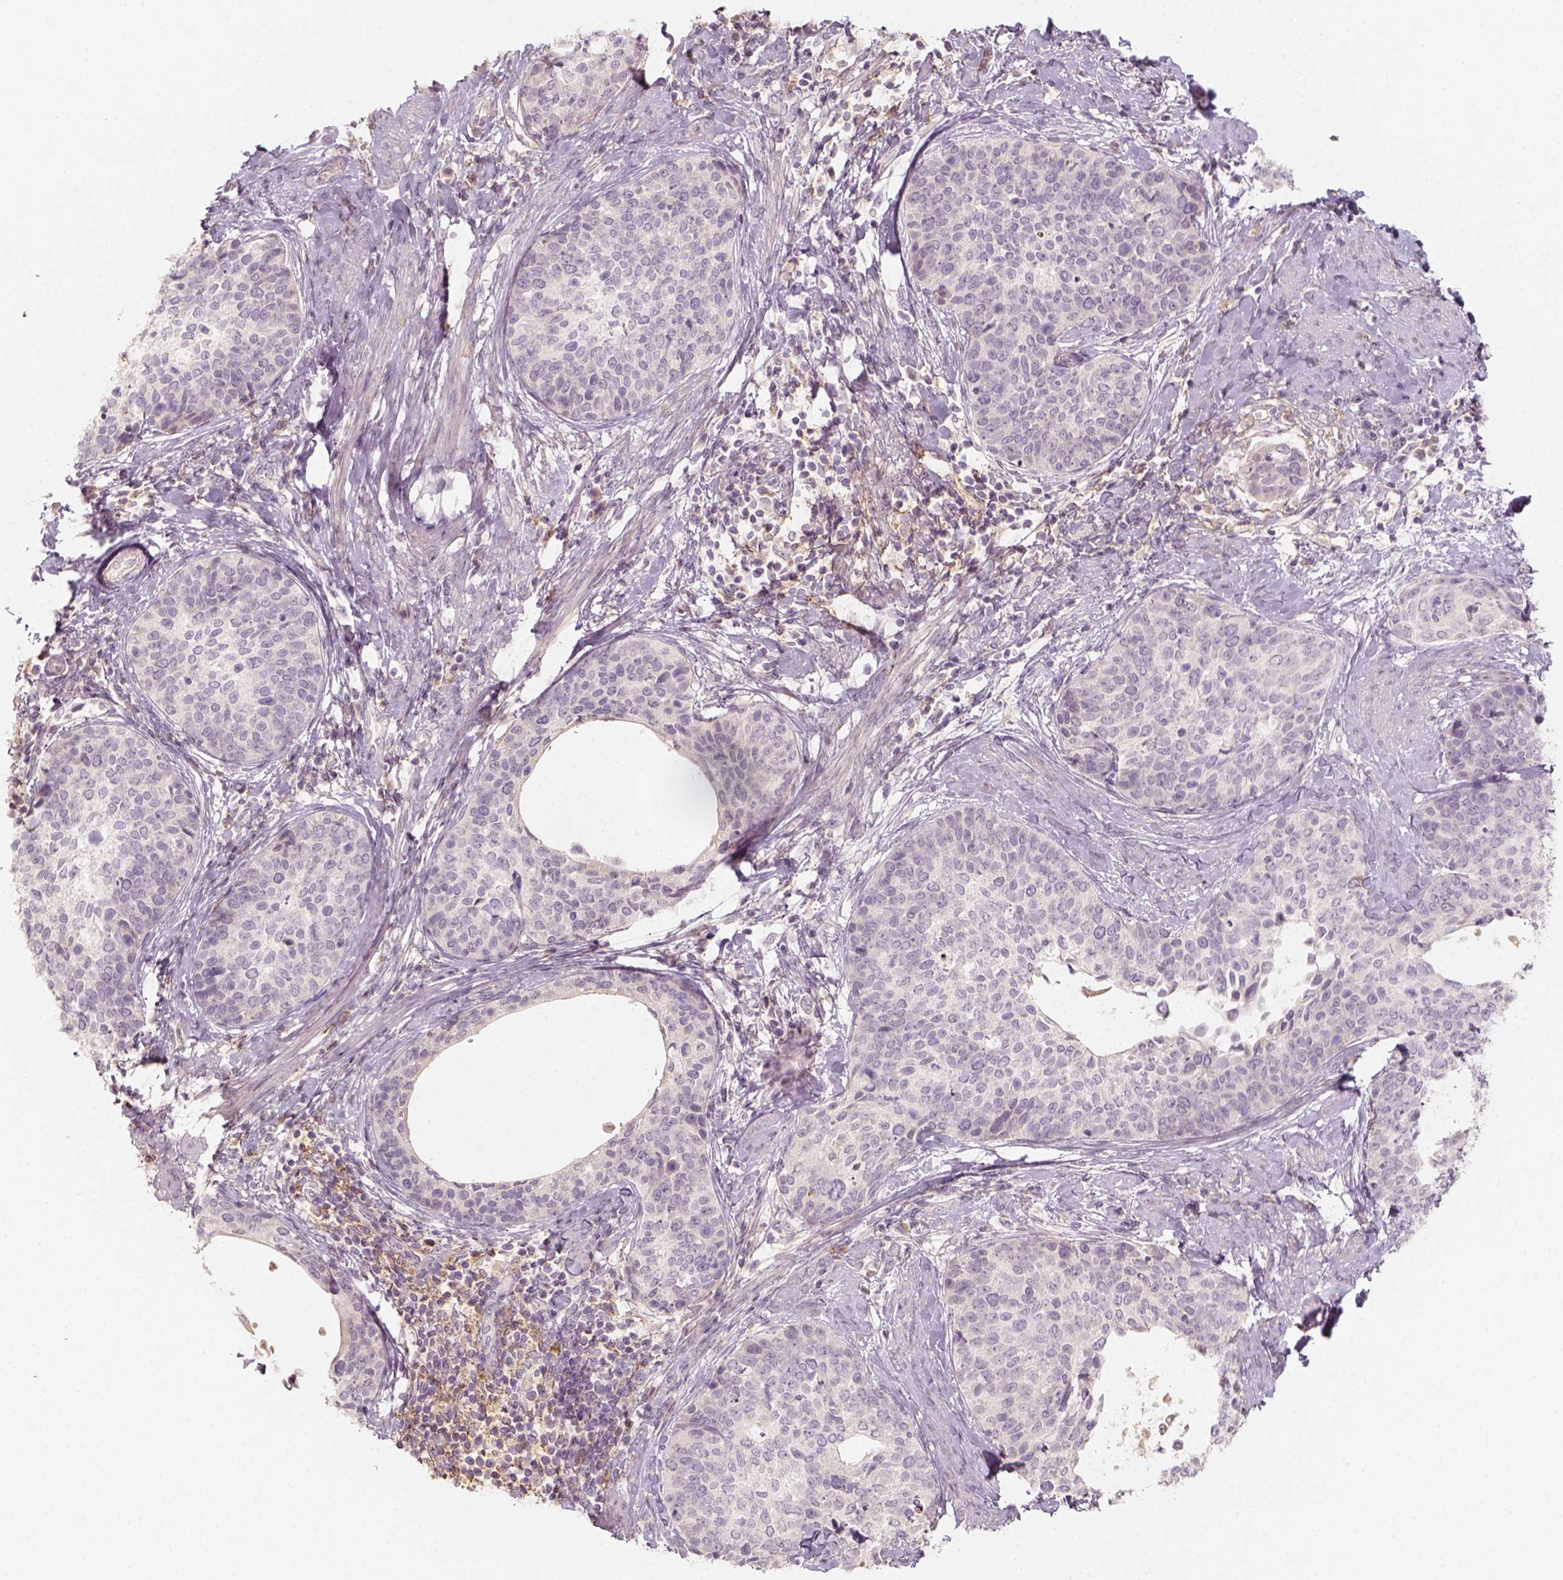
{"staining": {"intensity": "weak", "quantity": "<25%", "location": "cytoplasmic/membranous"}, "tissue": "cervical cancer", "cell_type": "Tumor cells", "image_type": "cancer", "snomed": [{"axis": "morphology", "description": "Squamous cell carcinoma, NOS"}, {"axis": "topography", "description": "Cervix"}], "caption": "High power microscopy micrograph of an IHC histopathology image of cervical squamous cell carcinoma, revealing no significant positivity in tumor cells. Nuclei are stained in blue.", "gene": "AQP9", "patient": {"sex": "female", "age": 69}}